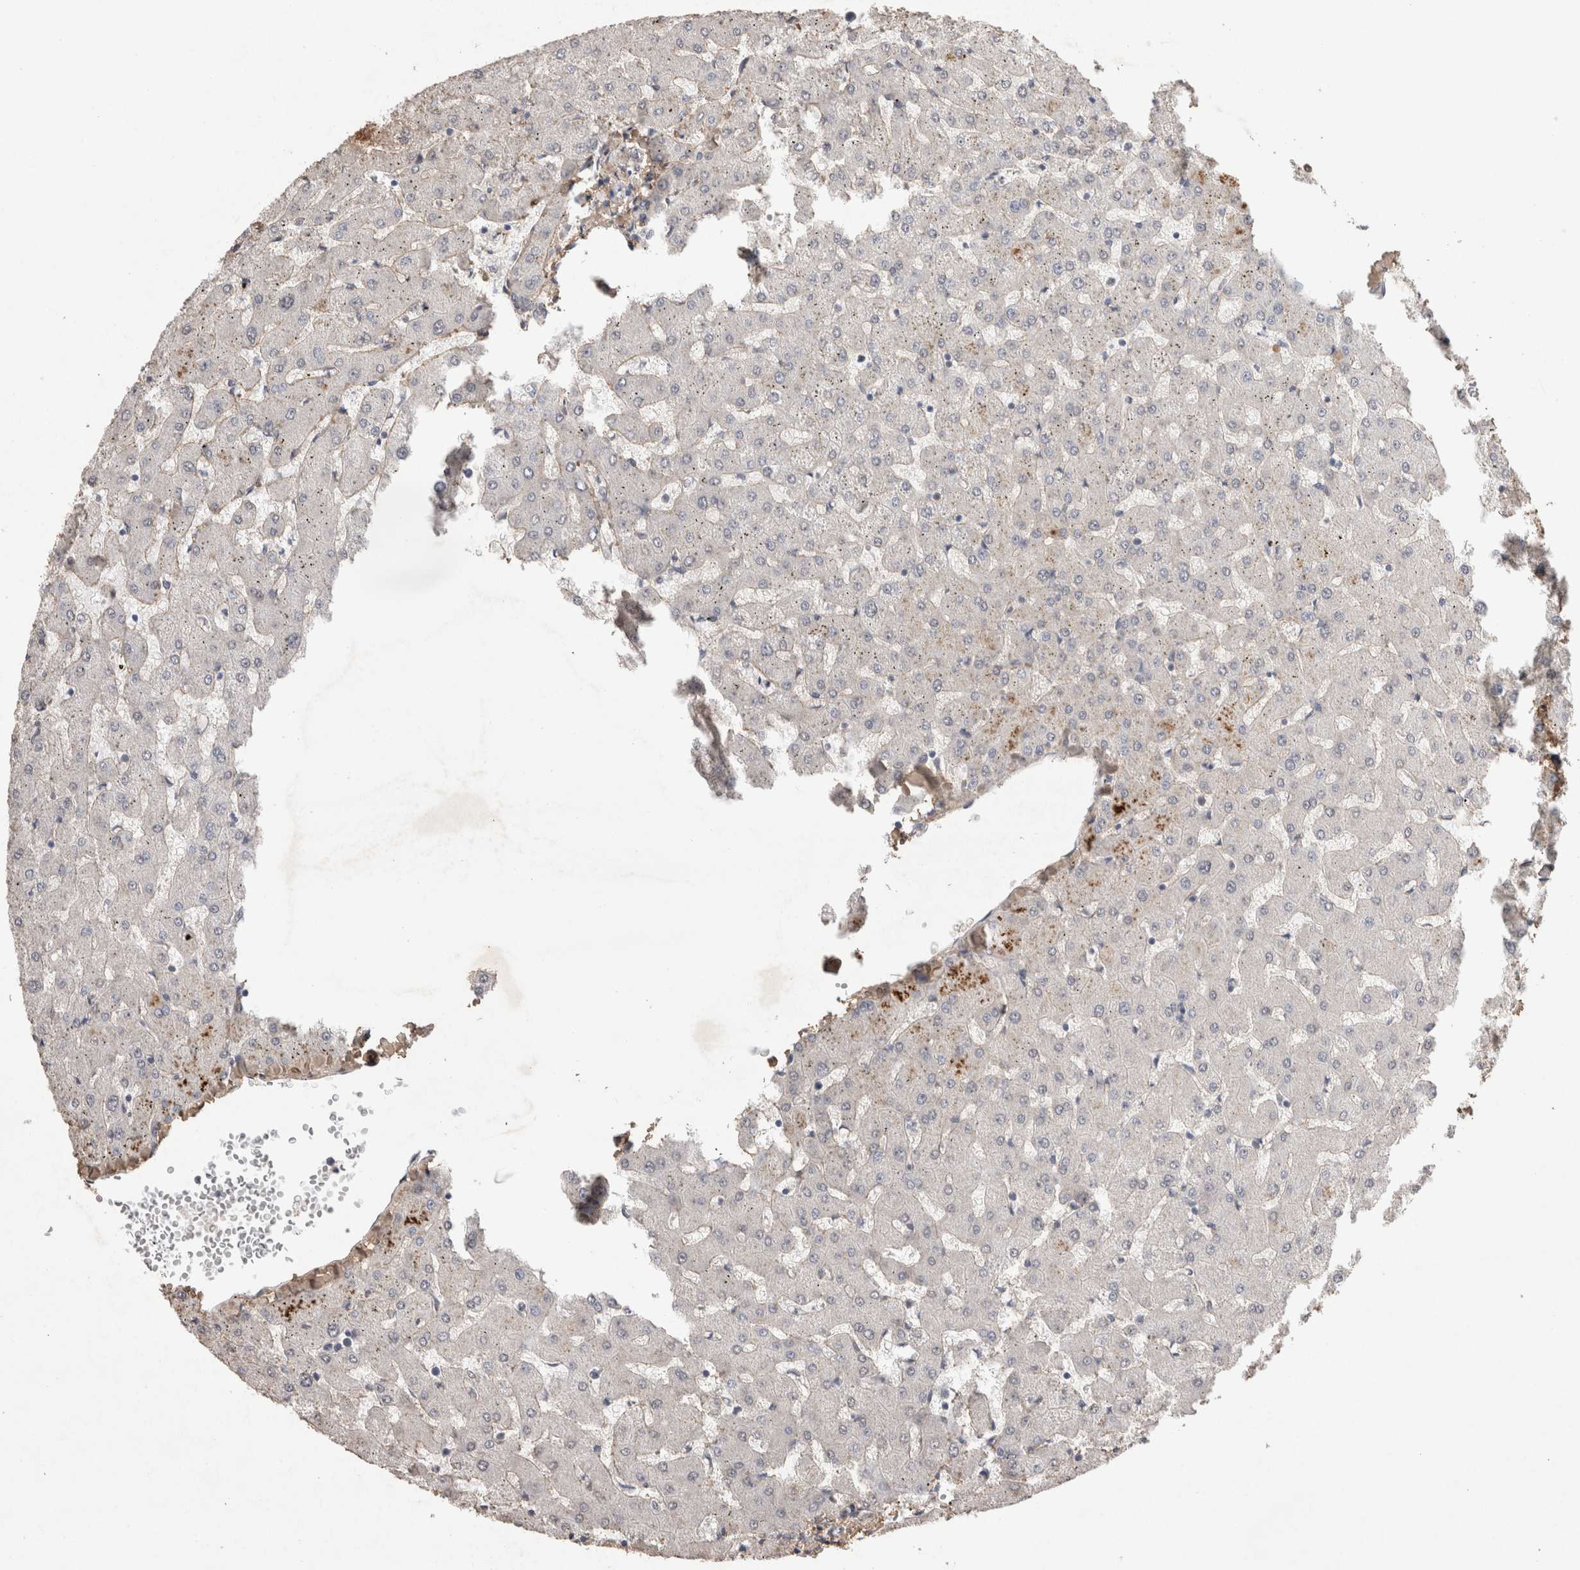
{"staining": {"intensity": "negative", "quantity": "none", "location": "none"}, "tissue": "liver", "cell_type": "Cholangiocytes", "image_type": "normal", "snomed": [{"axis": "morphology", "description": "Normal tissue, NOS"}, {"axis": "topography", "description": "Liver"}], "caption": "This is an IHC photomicrograph of normal human liver. There is no positivity in cholangiocytes.", "gene": "C1QTNF5", "patient": {"sex": "female", "age": 63}}